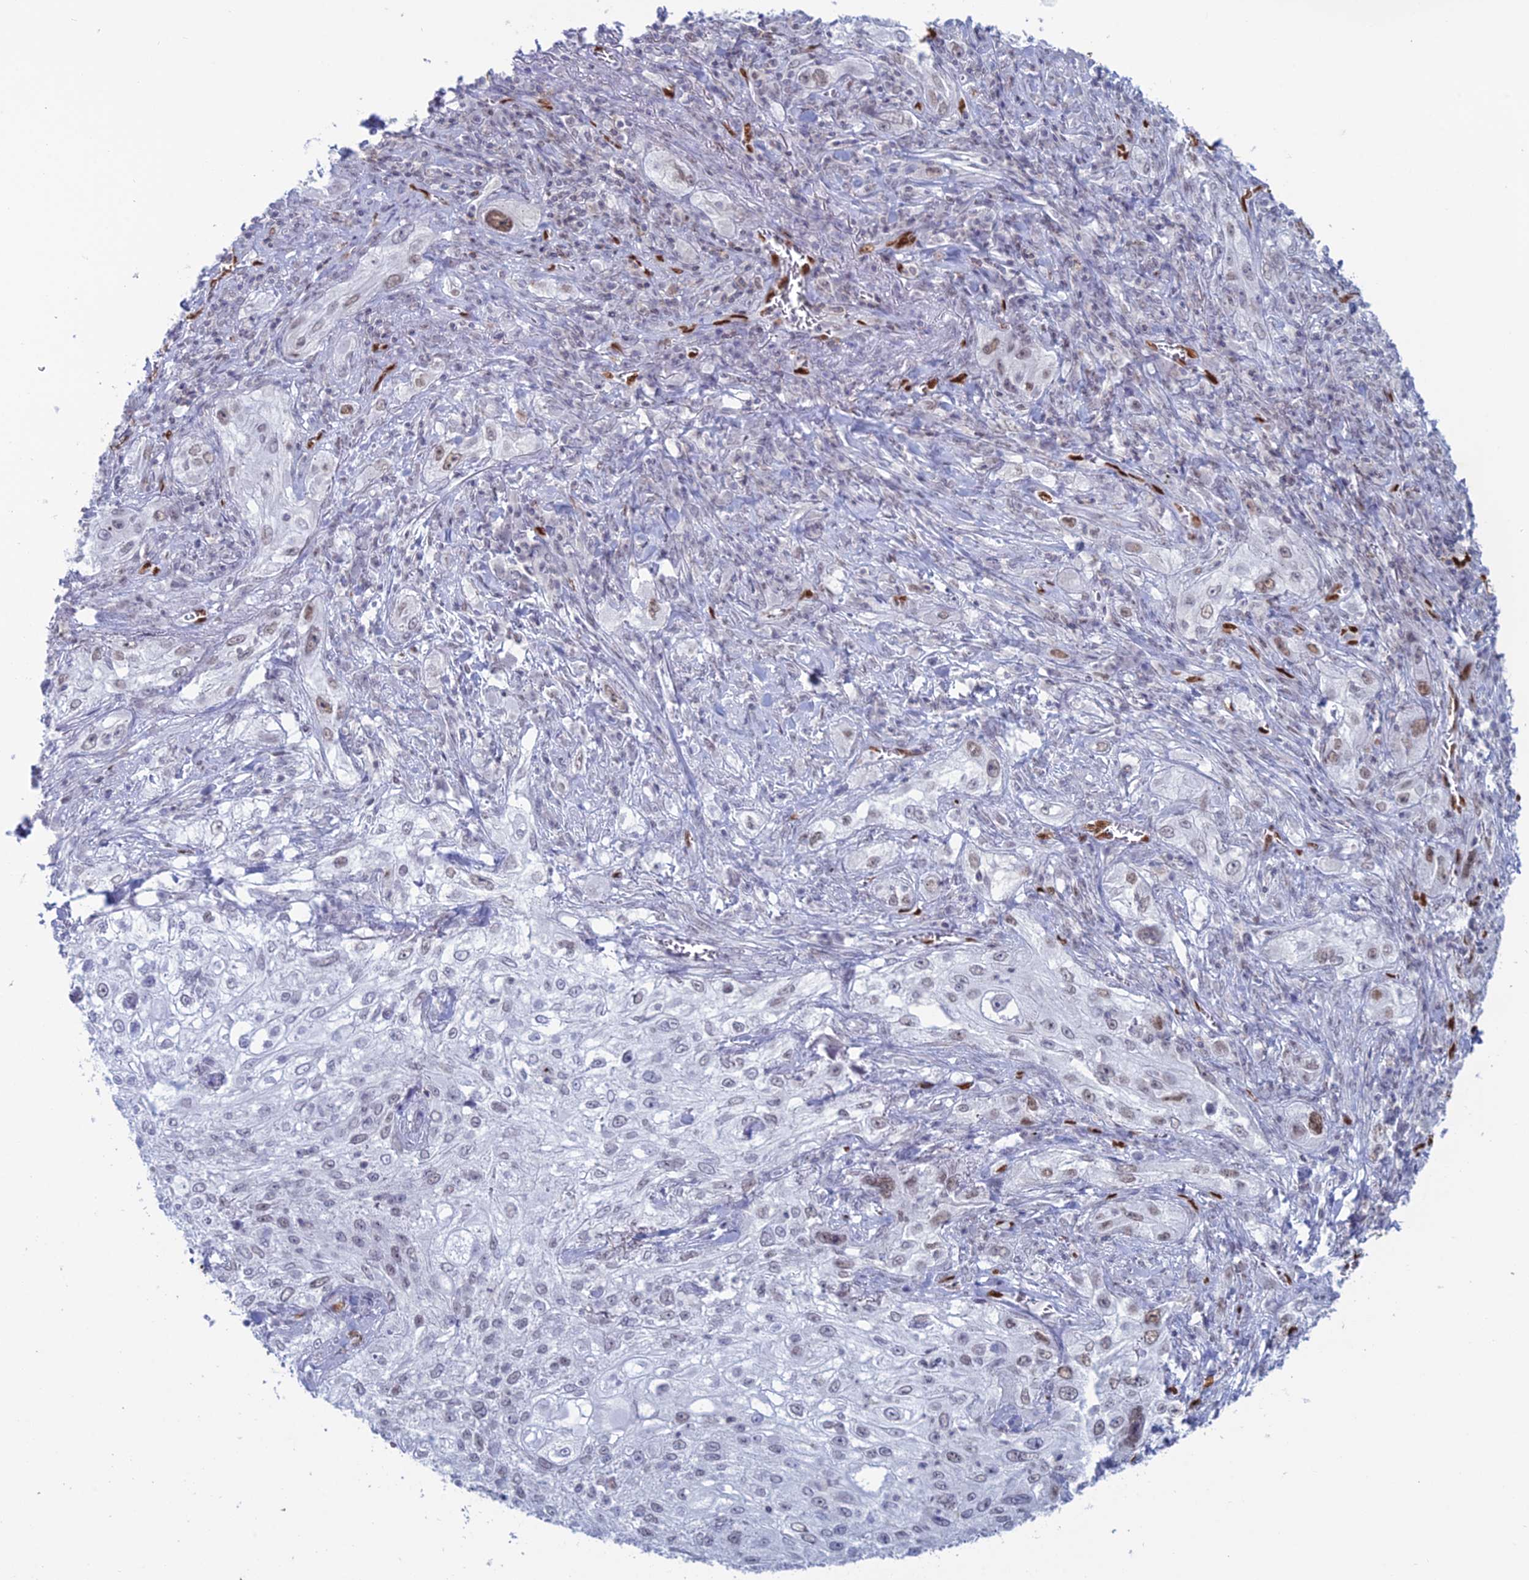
{"staining": {"intensity": "weak", "quantity": "<25%", "location": "nuclear"}, "tissue": "lung cancer", "cell_type": "Tumor cells", "image_type": "cancer", "snomed": [{"axis": "morphology", "description": "Squamous cell carcinoma, NOS"}, {"axis": "topography", "description": "Lung"}], "caption": "A high-resolution photomicrograph shows IHC staining of lung cancer, which displays no significant staining in tumor cells.", "gene": "NOL4L", "patient": {"sex": "female", "age": 69}}